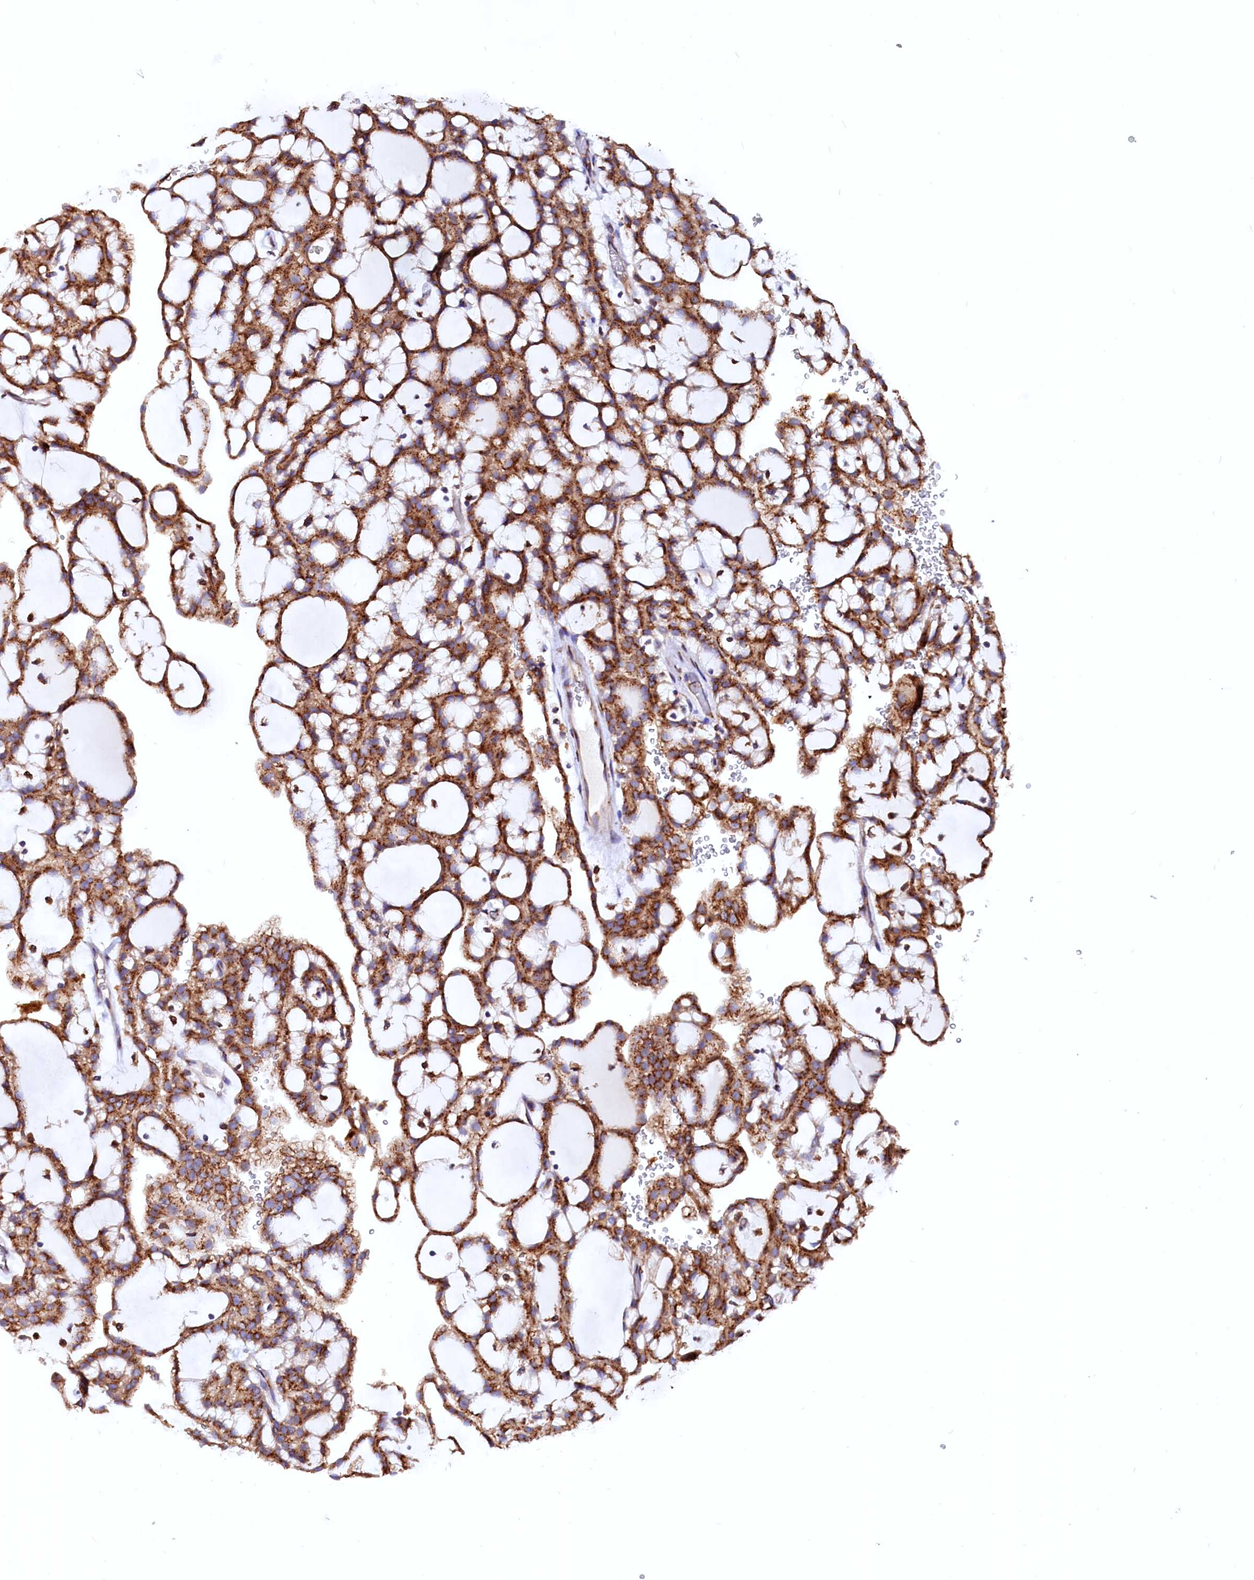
{"staining": {"intensity": "strong", "quantity": ">75%", "location": "cytoplasmic/membranous"}, "tissue": "renal cancer", "cell_type": "Tumor cells", "image_type": "cancer", "snomed": [{"axis": "morphology", "description": "Adenocarcinoma, NOS"}, {"axis": "topography", "description": "Kidney"}], "caption": "Immunohistochemical staining of human renal cancer shows high levels of strong cytoplasmic/membranous protein expression in about >75% of tumor cells. Nuclei are stained in blue.", "gene": "LMAN1", "patient": {"sex": "male", "age": 63}}